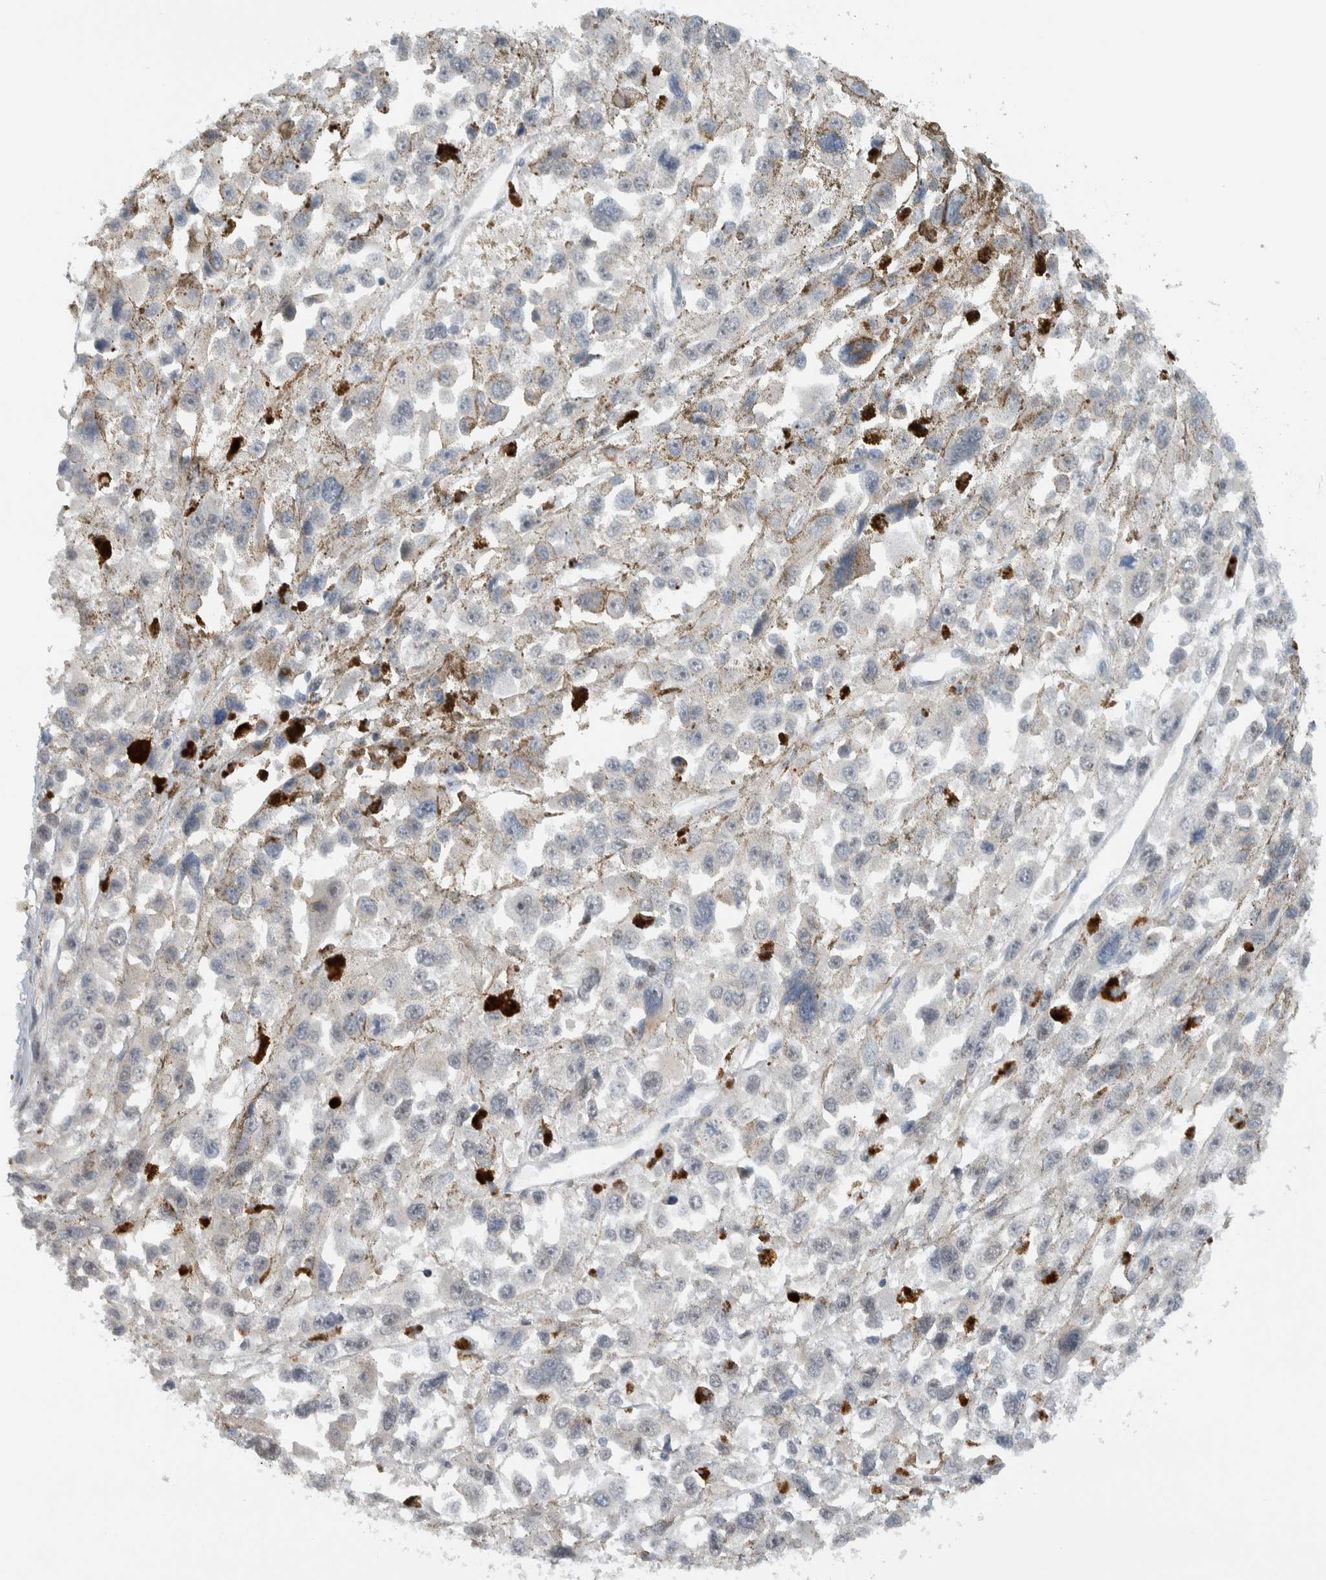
{"staining": {"intensity": "negative", "quantity": "none", "location": "none"}, "tissue": "melanoma", "cell_type": "Tumor cells", "image_type": "cancer", "snomed": [{"axis": "morphology", "description": "Malignant melanoma, Metastatic site"}, {"axis": "topography", "description": "Lymph node"}], "caption": "High magnification brightfield microscopy of malignant melanoma (metastatic site) stained with DAB (3,3'-diaminobenzidine) (brown) and counterstained with hematoxylin (blue): tumor cells show no significant staining. The staining was performed using DAB (3,3'-diaminobenzidine) to visualize the protein expression in brown, while the nuclei were stained in blue with hematoxylin (Magnification: 20x).", "gene": "MPRIP", "patient": {"sex": "male", "age": 59}}